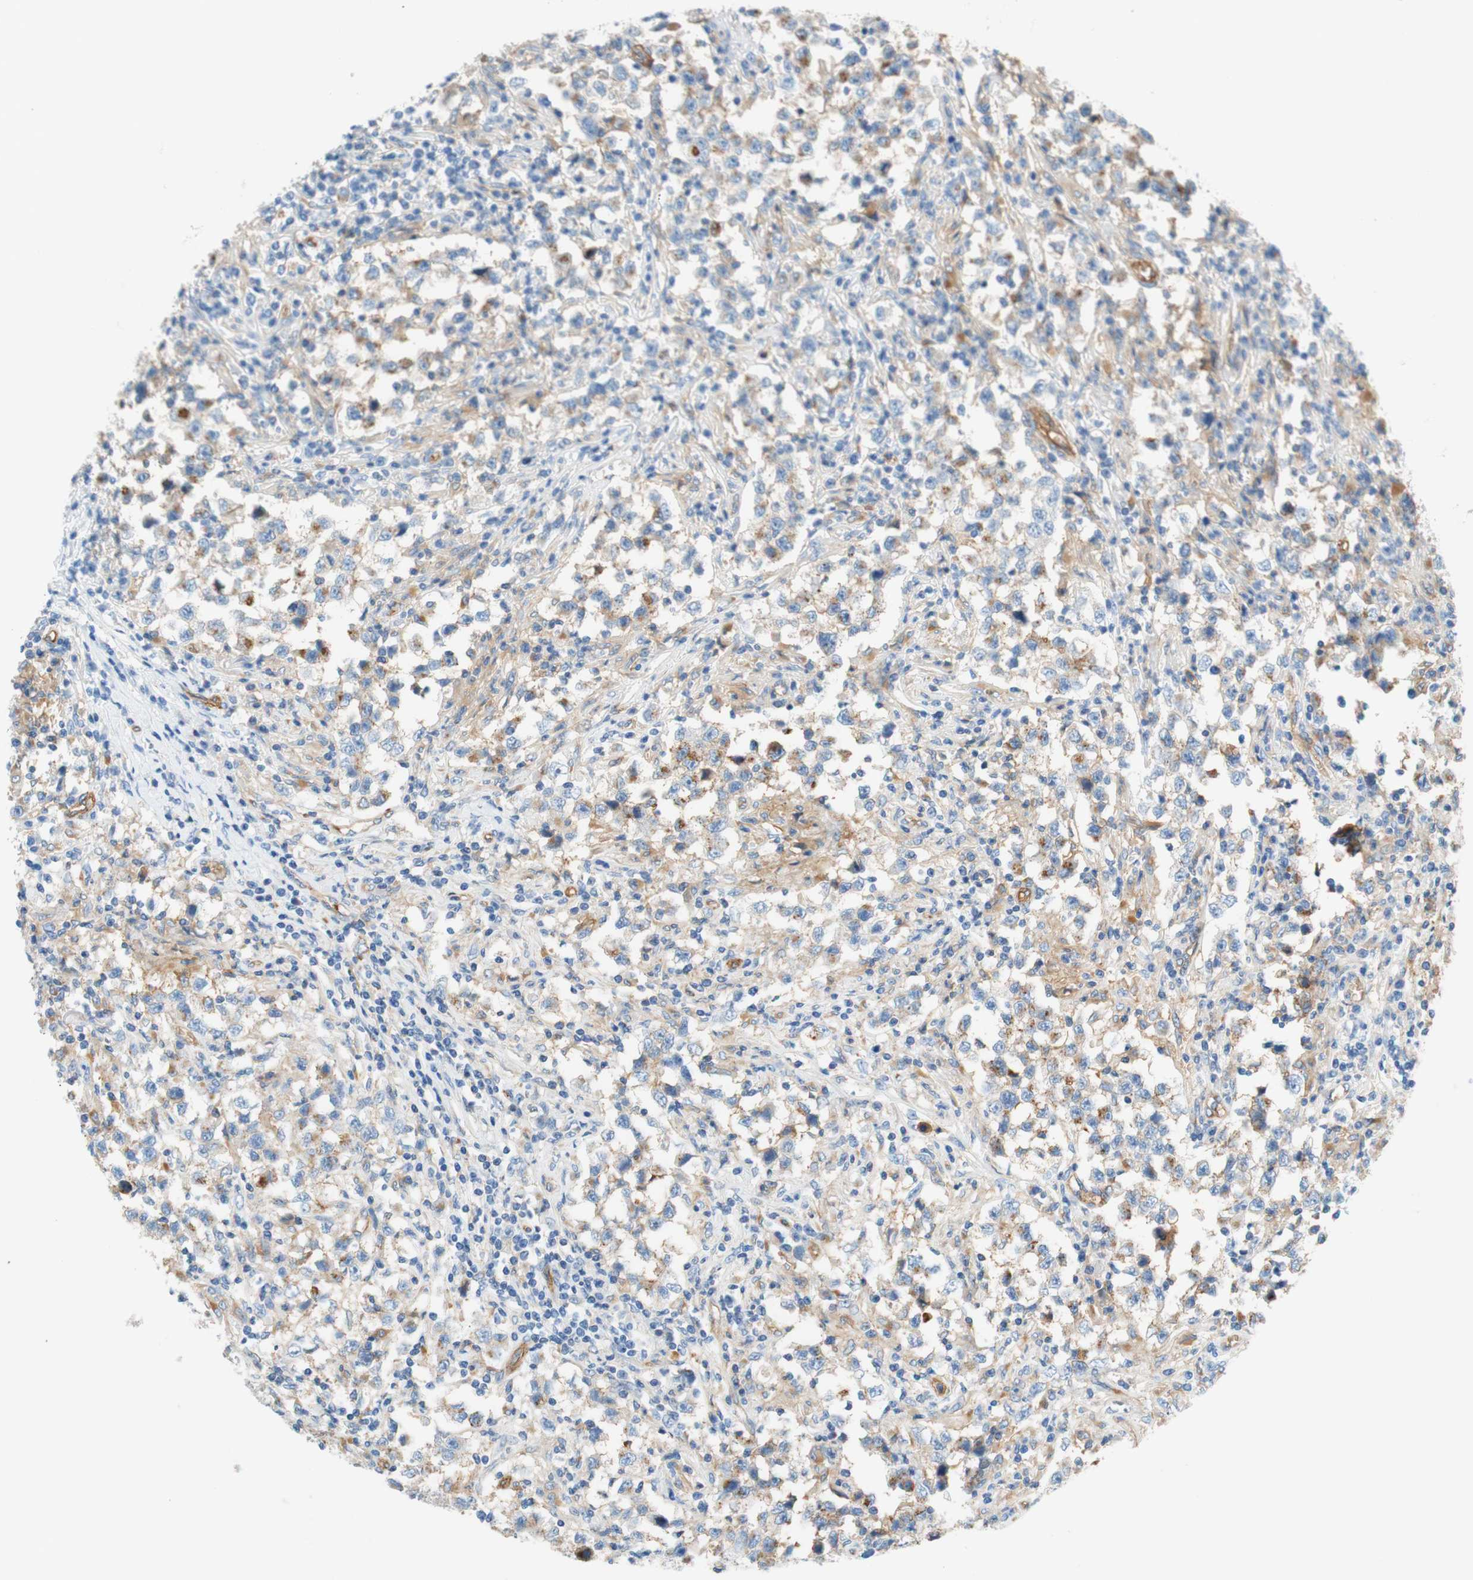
{"staining": {"intensity": "weak", "quantity": "25%-75%", "location": "cytoplasmic/membranous"}, "tissue": "testis cancer", "cell_type": "Tumor cells", "image_type": "cancer", "snomed": [{"axis": "morphology", "description": "Carcinoma, Embryonal, NOS"}, {"axis": "topography", "description": "Testis"}], "caption": "IHC of human embryonal carcinoma (testis) demonstrates low levels of weak cytoplasmic/membranous staining in approximately 25%-75% of tumor cells.", "gene": "STOM", "patient": {"sex": "male", "age": 21}}